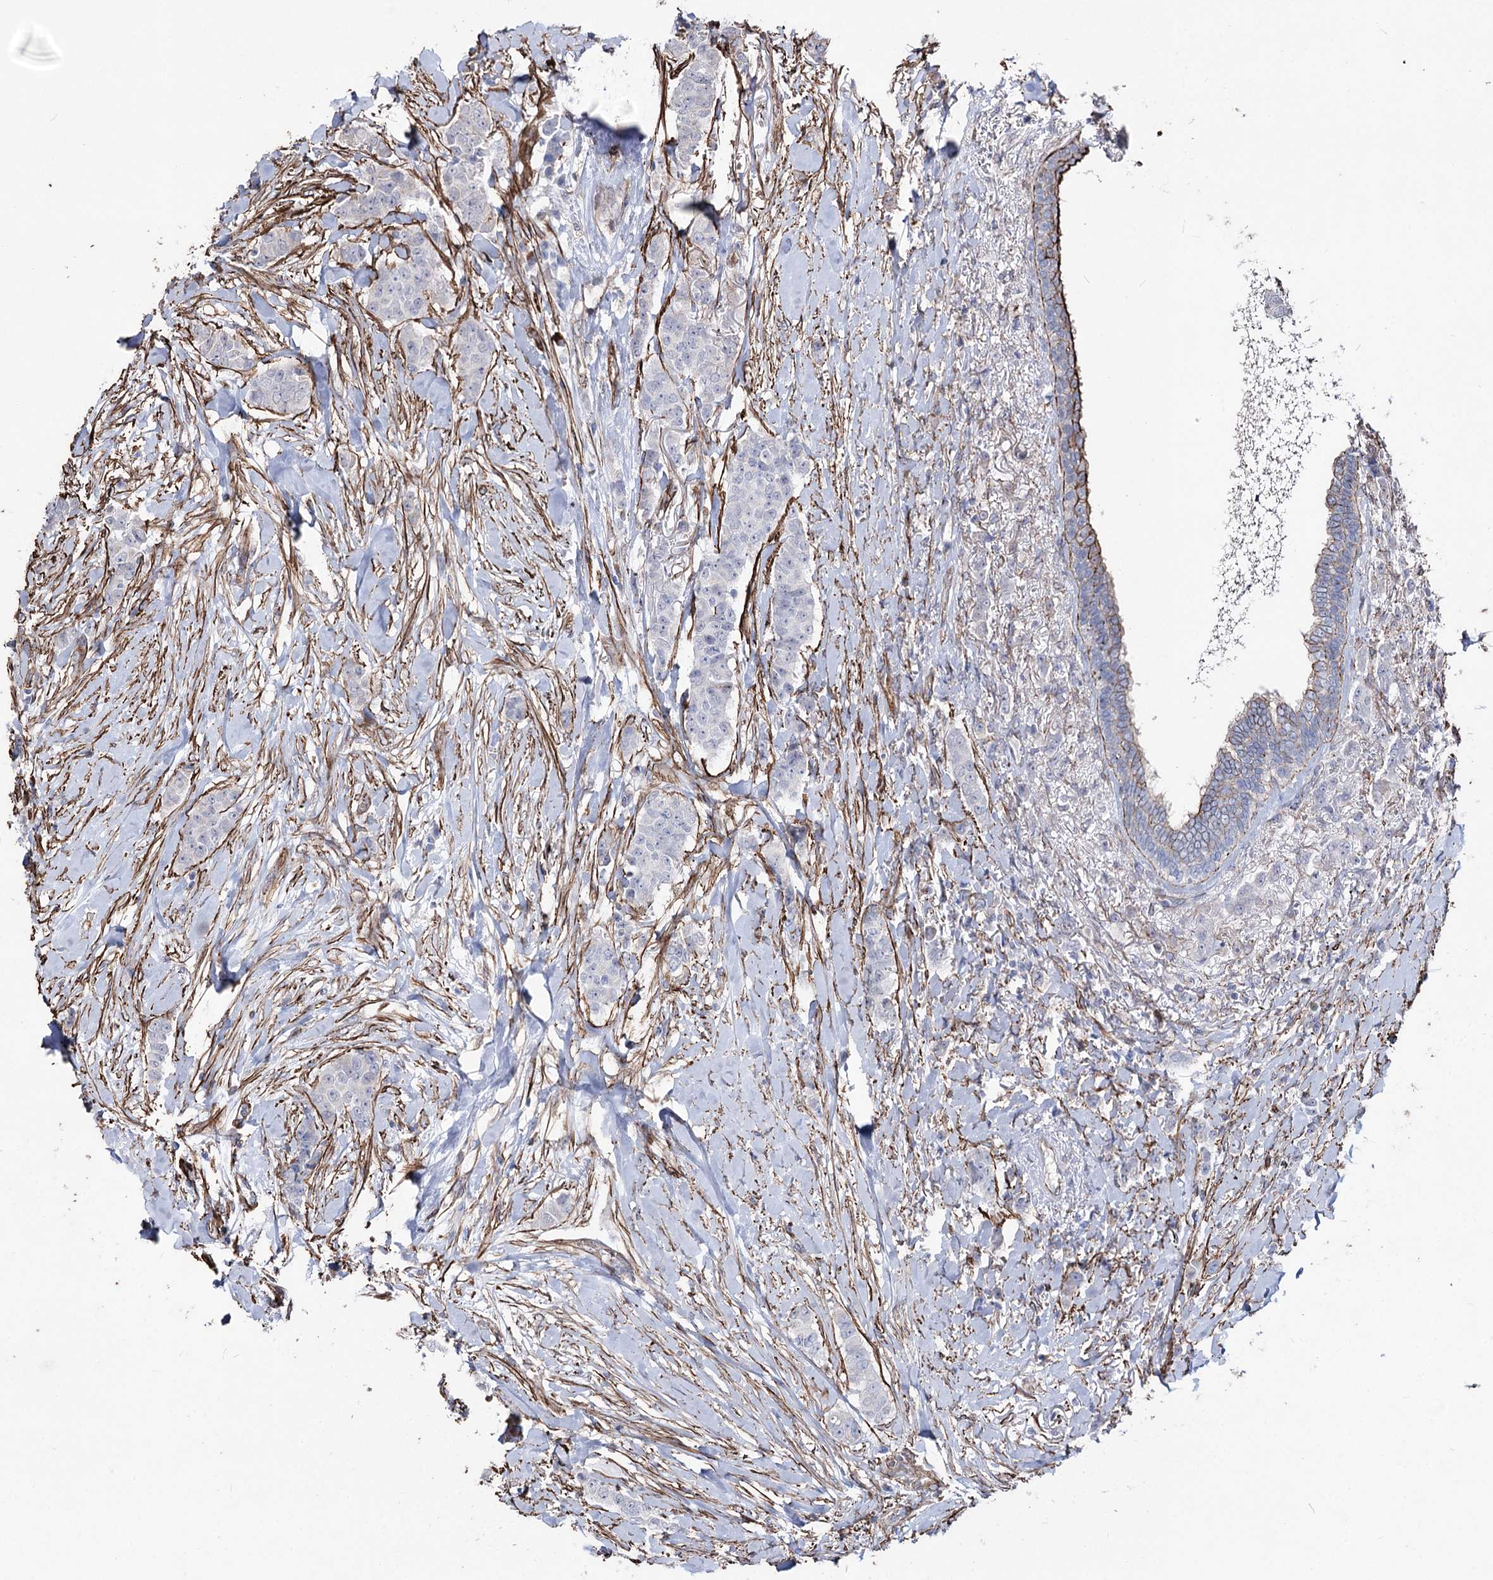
{"staining": {"intensity": "negative", "quantity": "none", "location": "none"}, "tissue": "breast cancer", "cell_type": "Tumor cells", "image_type": "cancer", "snomed": [{"axis": "morphology", "description": "Duct carcinoma"}, {"axis": "topography", "description": "Breast"}], "caption": "Tumor cells are negative for protein expression in human breast cancer (invasive ductal carcinoma). Brightfield microscopy of IHC stained with DAB (3,3'-diaminobenzidine) (brown) and hematoxylin (blue), captured at high magnification.", "gene": "ARHGAP20", "patient": {"sex": "female", "age": 40}}